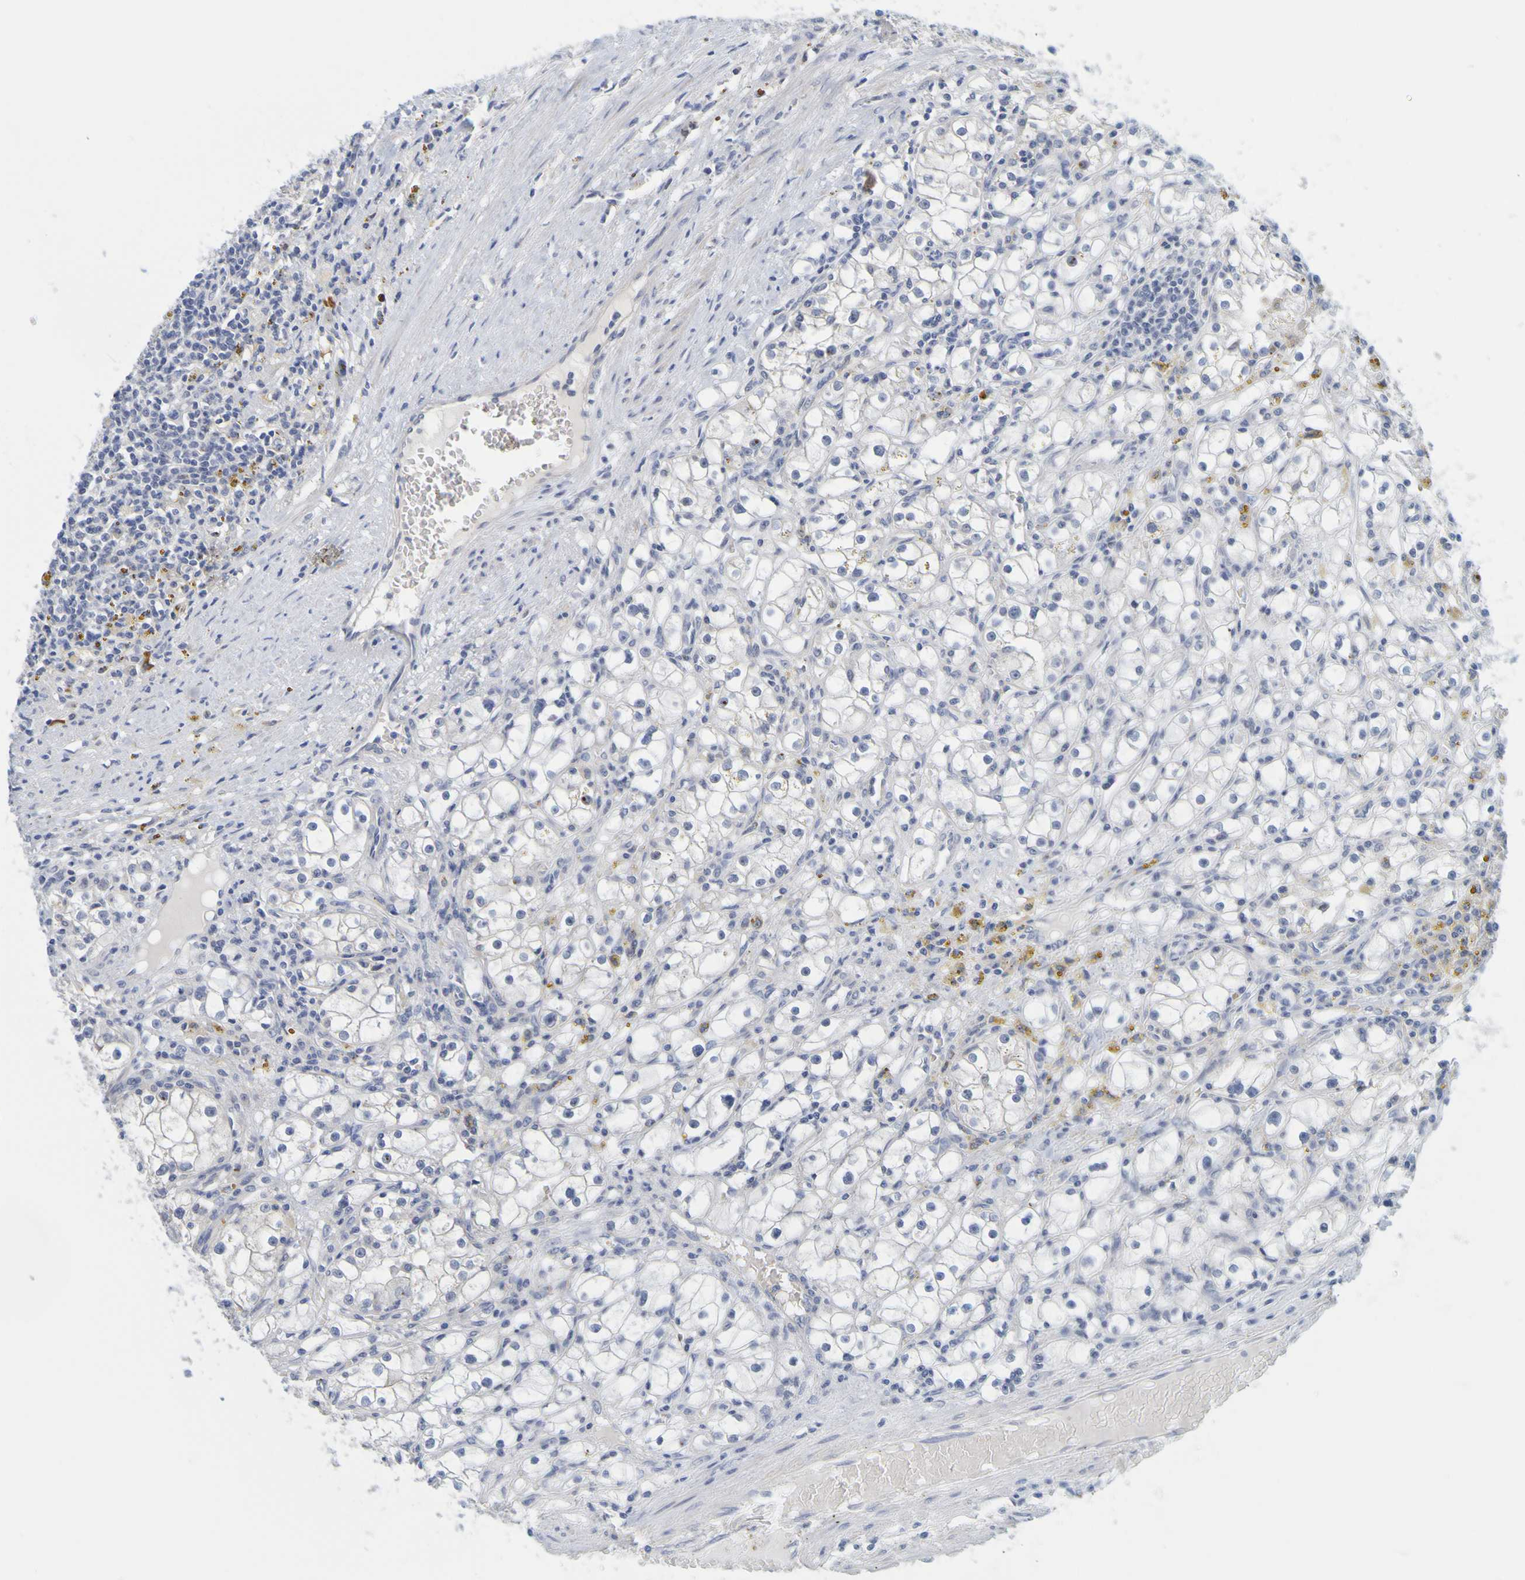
{"staining": {"intensity": "negative", "quantity": "none", "location": "none"}, "tissue": "renal cancer", "cell_type": "Tumor cells", "image_type": "cancer", "snomed": [{"axis": "morphology", "description": "Adenocarcinoma, NOS"}, {"axis": "topography", "description": "Kidney"}], "caption": "DAB immunohistochemical staining of adenocarcinoma (renal) displays no significant positivity in tumor cells.", "gene": "ENDOU", "patient": {"sex": "male", "age": 56}}